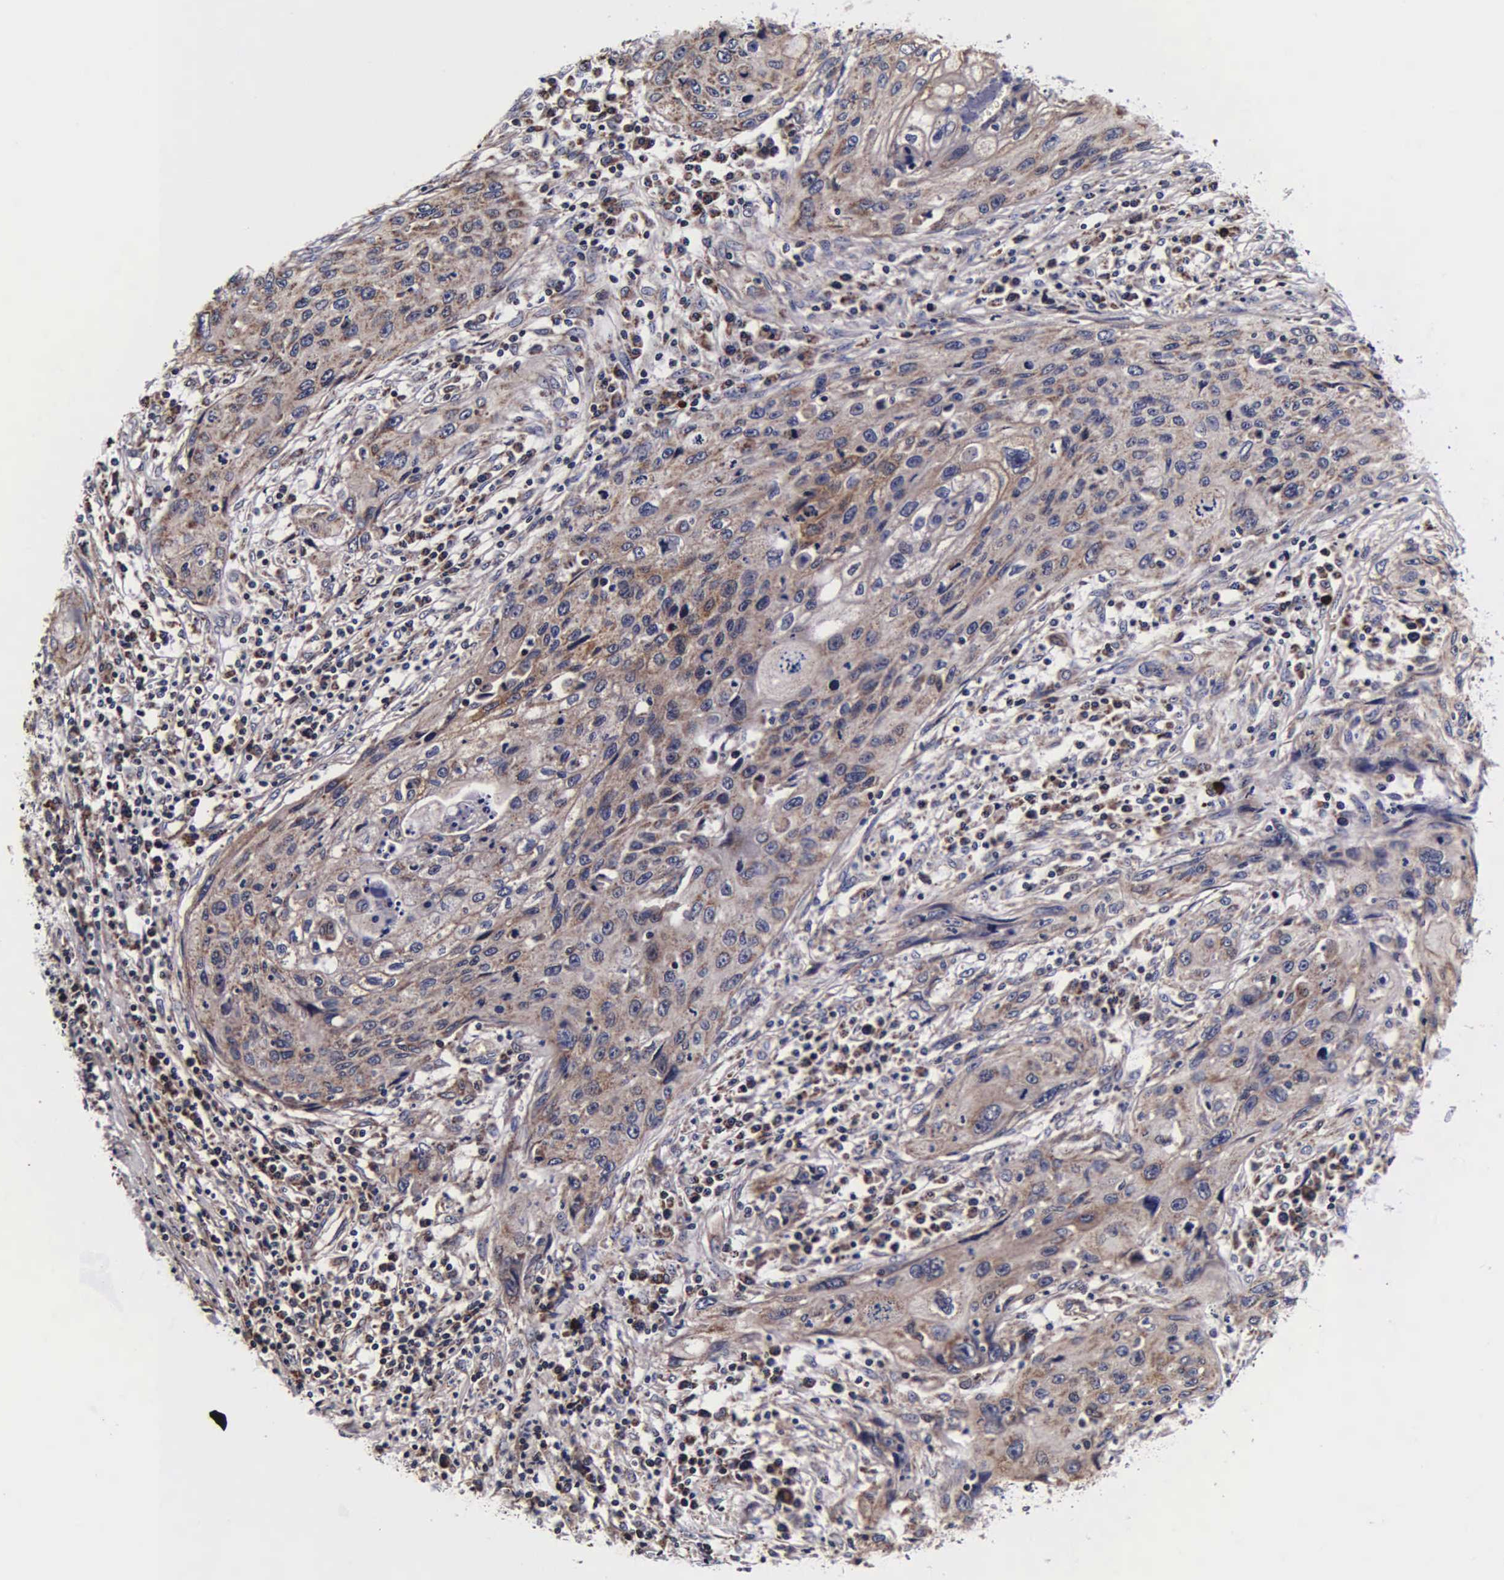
{"staining": {"intensity": "weak", "quantity": ">75%", "location": "cytoplasmic/membranous"}, "tissue": "cervical cancer", "cell_type": "Tumor cells", "image_type": "cancer", "snomed": [{"axis": "morphology", "description": "Squamous cell carcinoma, NOS"}, {"axis": "topography", "description": "Cervix"}], "caption": "Approximately >75% of tumor cells in human cervical cancer exhibit weak cytoplasmic/membranous protein expression as visualized by brown immunohistochemical staining.", "gene": "PSMA3", "patient": {"sex": "female", "age": 32}}